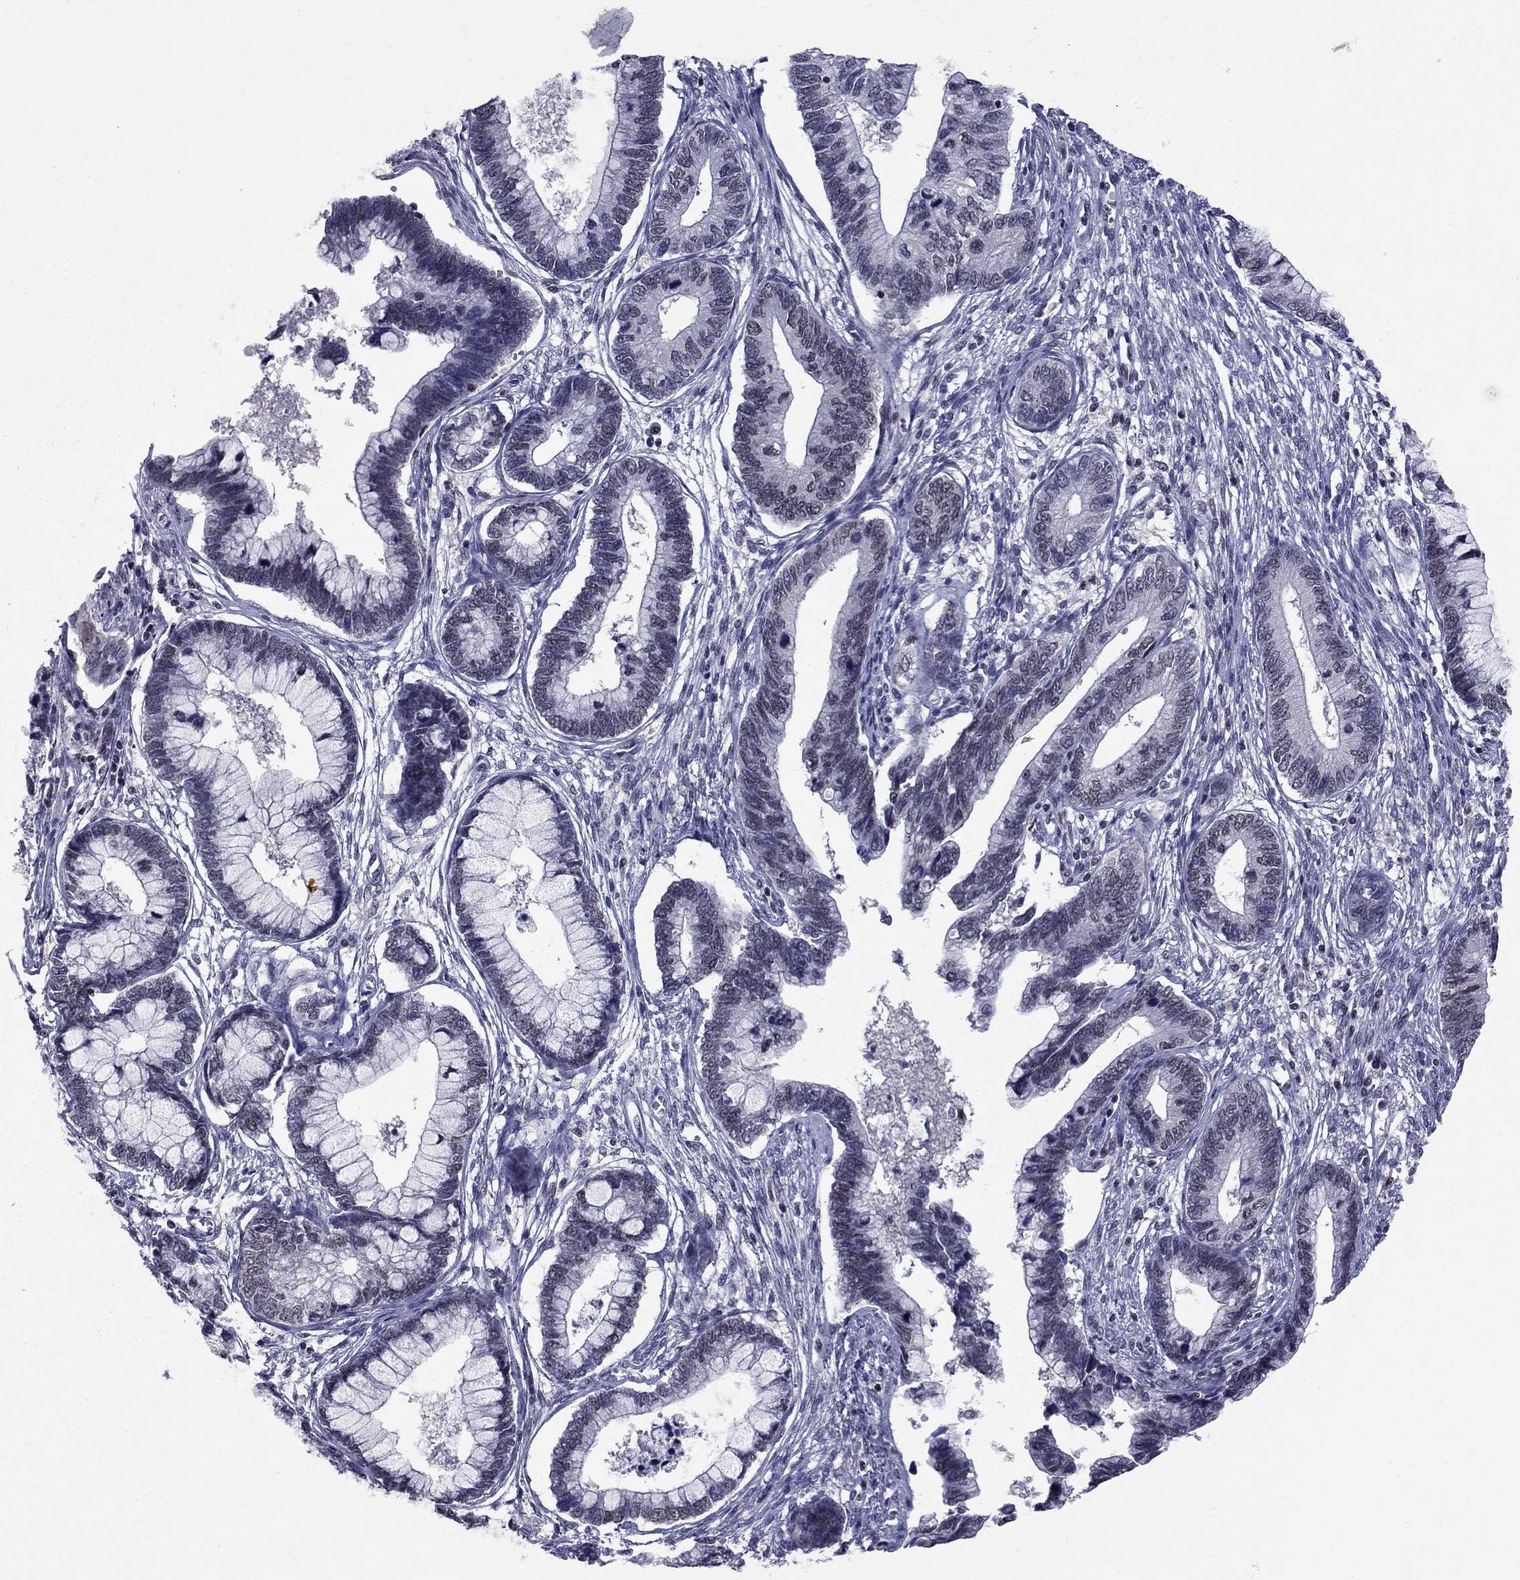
{"staining": {"intensity": "negative", "quantity": "none", "location": "none"}, "tissue": "cervical cancer", "cell_type": "Tumor cells", "image_type": "cancer", "snomed": [{"axis": "morphology", "description": "Adenocarcinoma, NOS"}, {"axis": "topography", "description": "Cervix"}], "caption": "DAB (3,3'-diaminobenzidine) immunohistochemical staining of adenocarcinoma (cervical) reveals no significant staining in tumor cells.", "gene": "TAF9", "patient": {"sex": "female", "age": 44}}